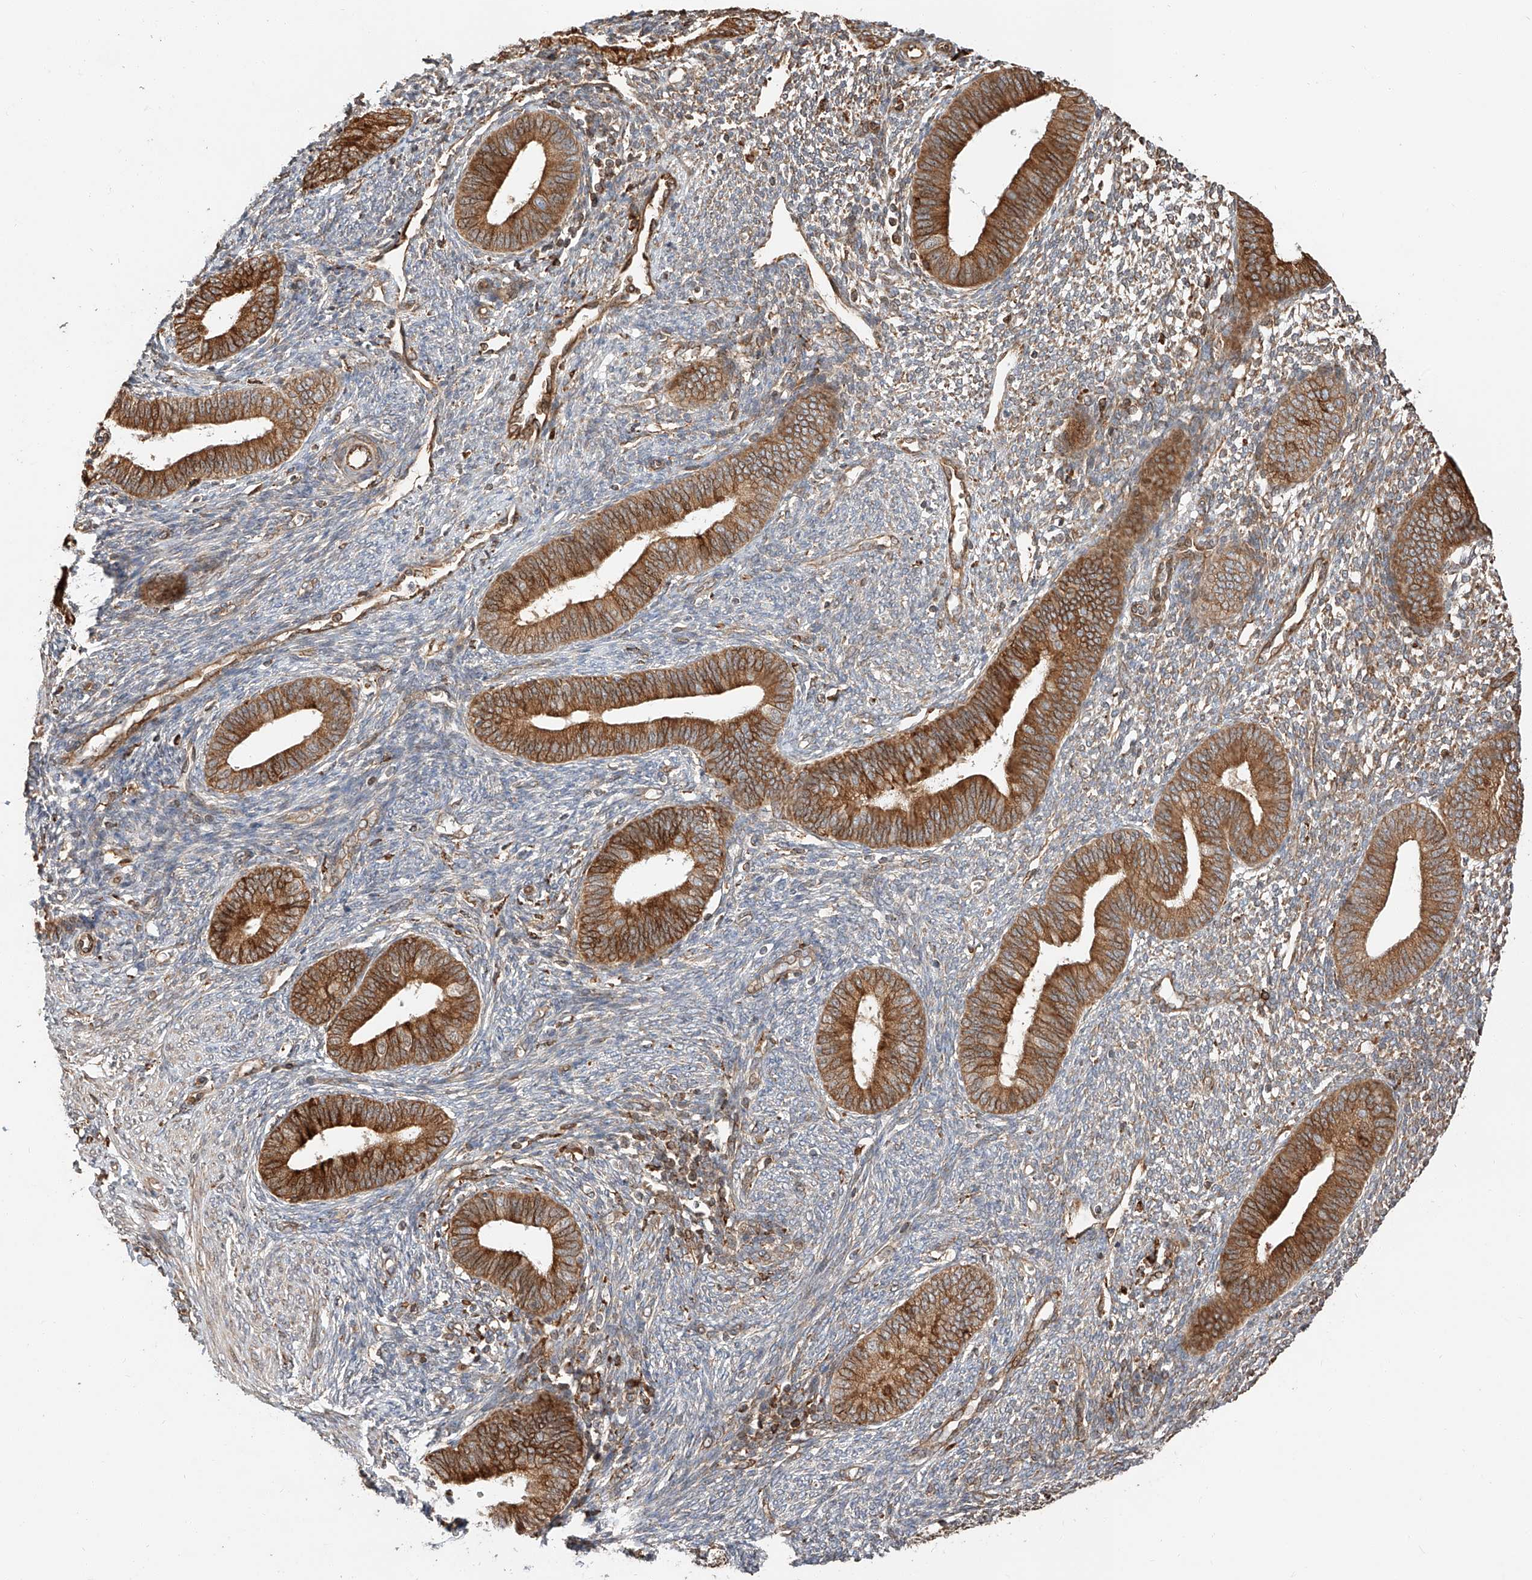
{"staining": {"intensity": "moderate", "quantity": ">75%", "location": "cytoplasmic/membranous"}, "tissue": "endometrium", "cell_type": "Cells in endometrial stroma", "image_type": "normal", "snomed": [{"axis": "morphology", "description": "Normal tissue, NOS"}, {"axis": "topography", "description": "Endometrium"}], "caption": "A micrograph of human endometrium stained for a protein displays moderate cytoplasmic/membranous brown staining in cells in endometrial stroma.", "gene": "ZNF84", "patient": {"sex": "female", "age": 46}}